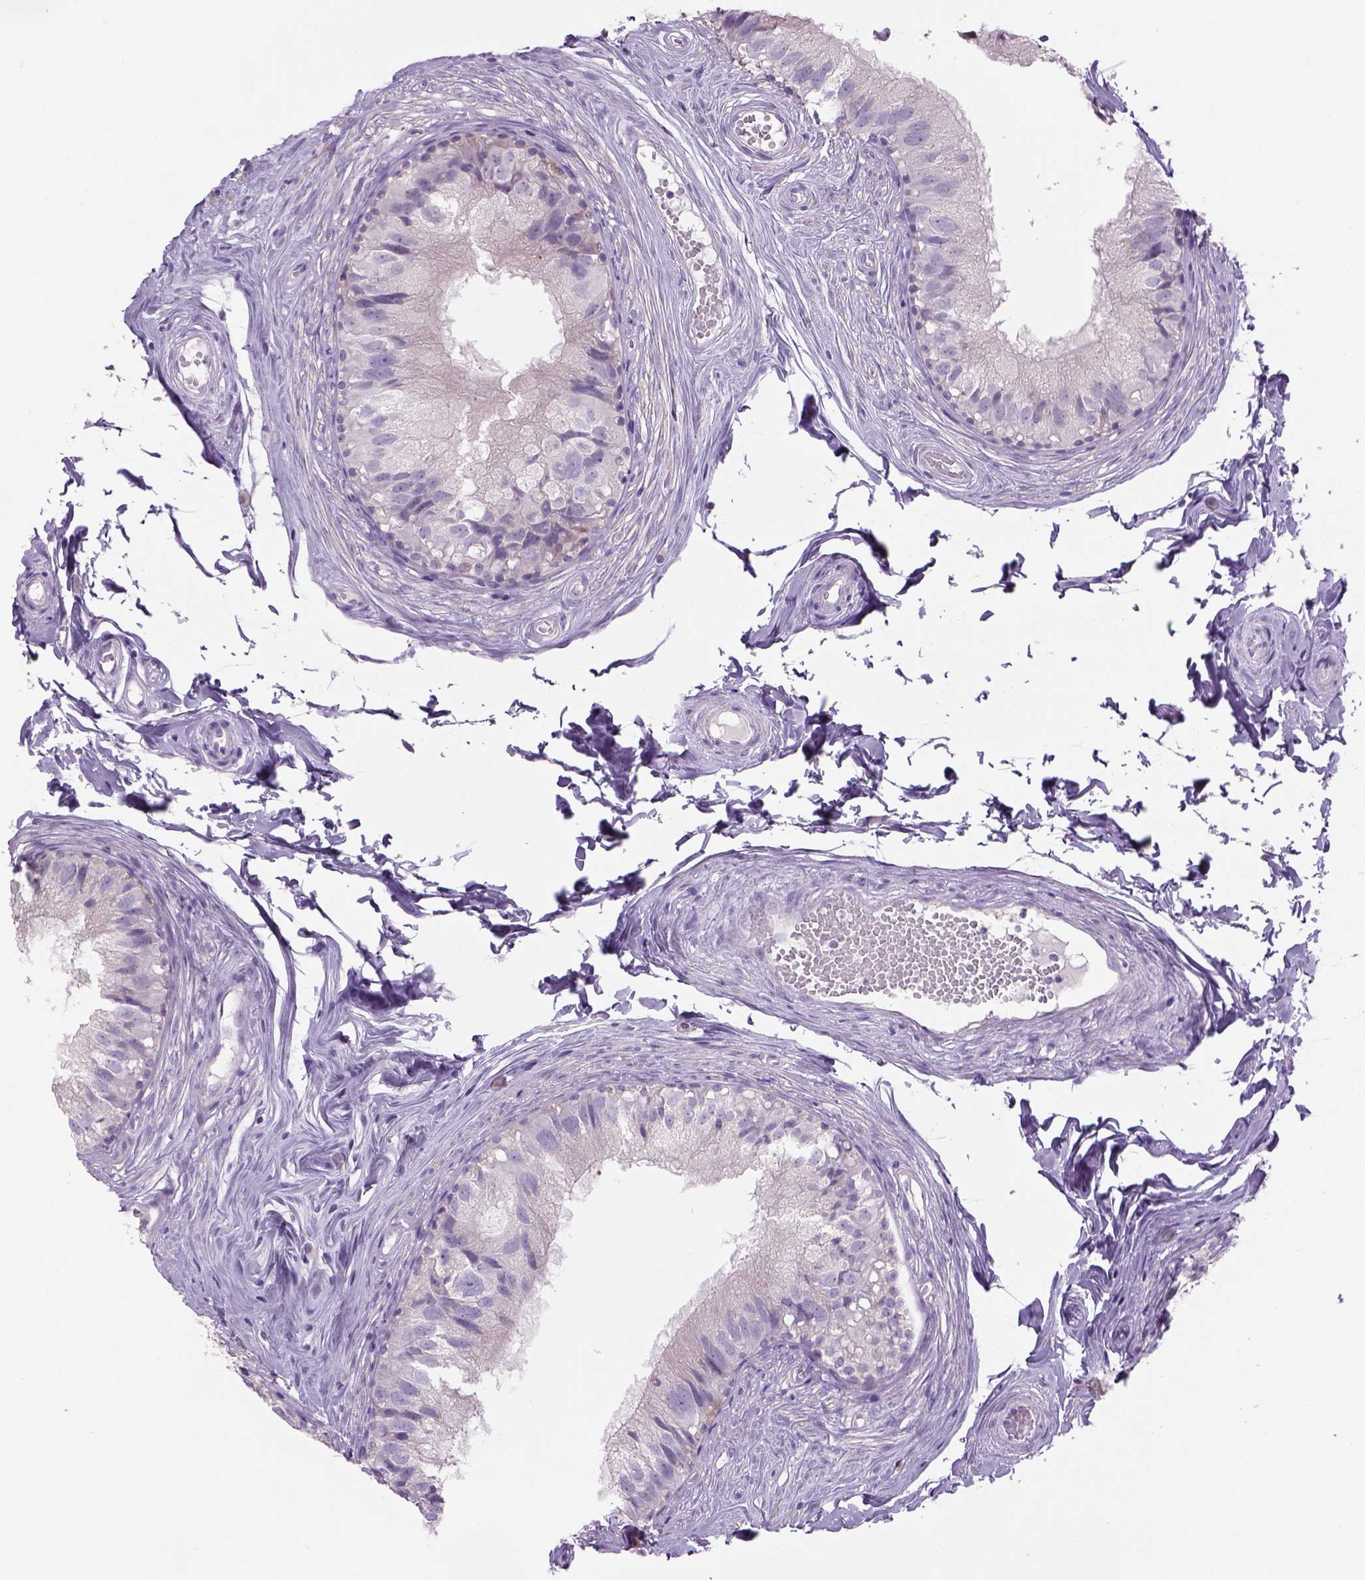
{"staining": {"intensity": "negative", "quantity": "none", "location": "none"}, "tissue": "epididymis", "cell_type": "Glandular cells", "image_type": "normal", "snomed": [{"axis": "morphology", "description": "Normal tissue, NOS"}, {"axis": "topography", "description": "Epididymis"}], "caption": "Immunohistochemistry of benign human epididymis exhibits no positivity in glandular cells. (Stains: DAB IHC with hematoxylin counter stain, Microscopy: brightfield microscopy at high magnification).", "gene": "ADGRV1", "patient": {"sex": "male", "age": 45}}